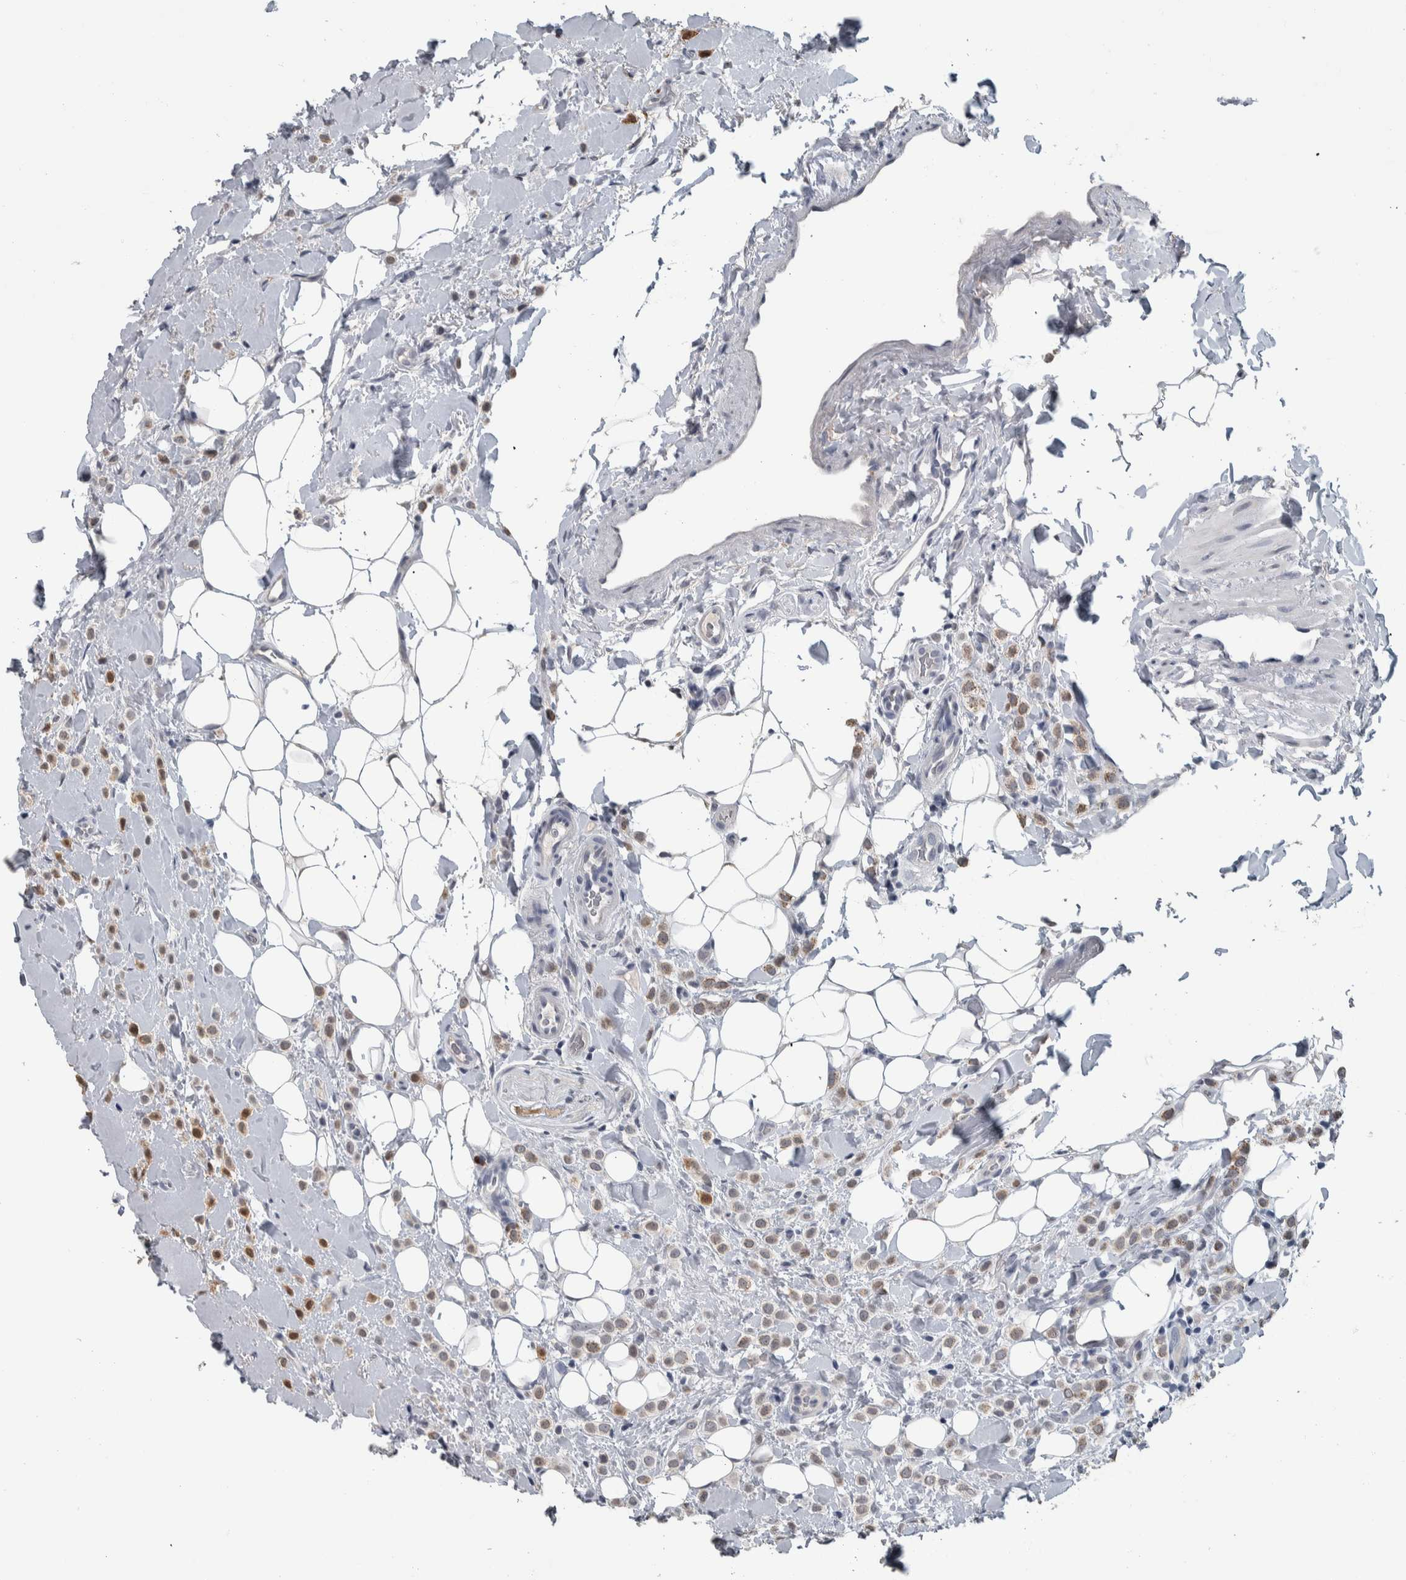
{"staining": {"intensity": "weak", "quantity": ">75%", "location": "cytoplasmic/membranous"}, "tissue": "breast cancer", "cell_type": "Tumor cells", "image_type": "cancer", "snomed": [{"axis": "morphology", "description": "Normal tissue, NOS"}, {"axis": "morphology", "description": "Lobular carcinoma"}, {"axis": "topography", "description": "Breast"}], "caption": "A histopathology image of lobular carcinoma (breast) stained for a protein shows weak cytoplasmic/membranous brown staining in tumor cells.", "gene": "CAVIN4", "patient": {"sex": "female", "age": 50}}